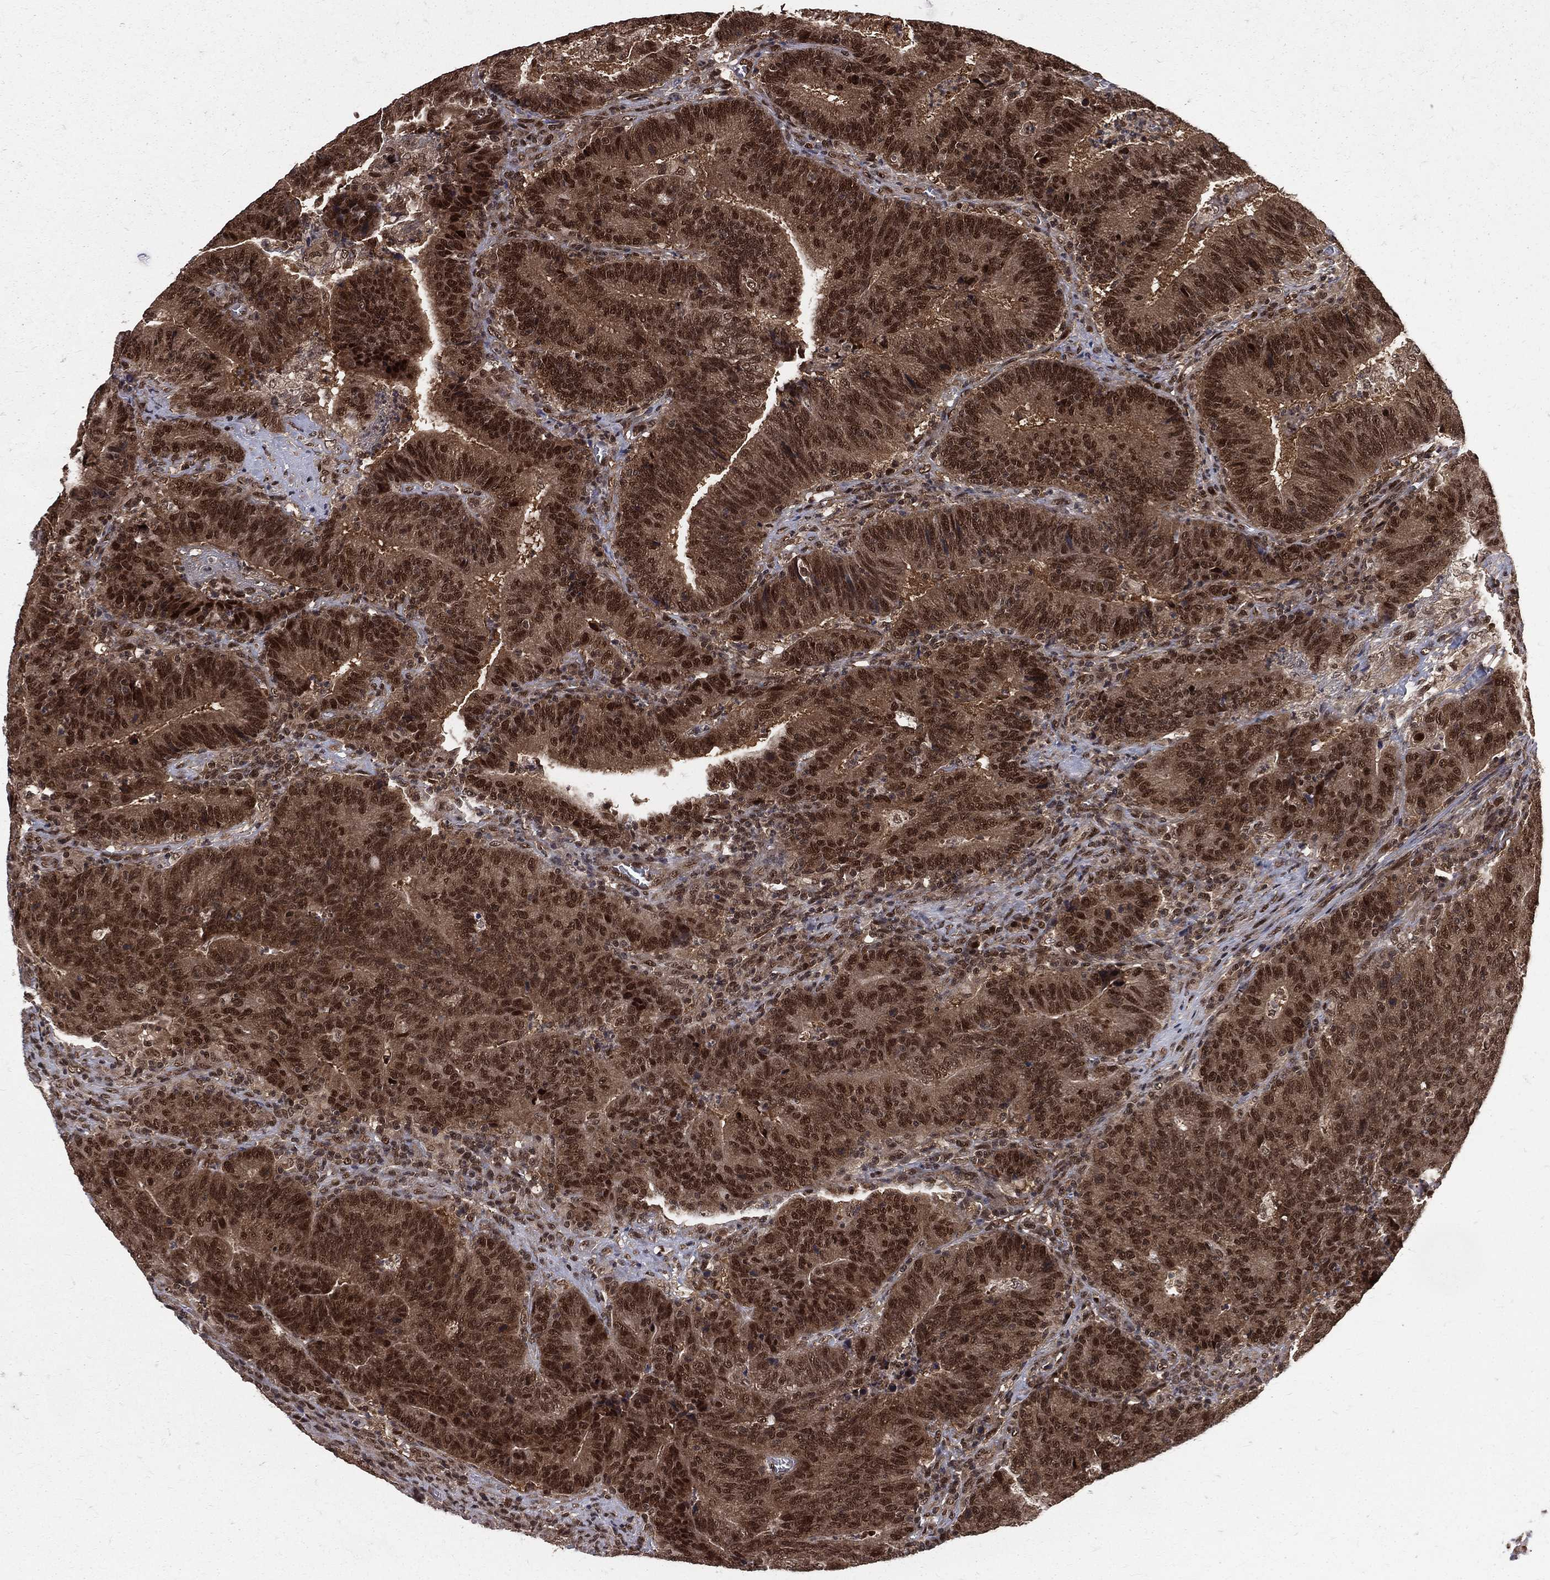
{"staining": {"intensity": "moderate", "quantity": ">75%", "location": "cytoplasmic/membranous,nuclear"}, "tissue": "colorectal cancer", "cell_type": "Tumor cells", "image_type": "cancer", "snomed": [{"axis": "morphology", "description": "Adenocarcinoma, NOS"}, {"axis": "topography", "description": "Colon"}], "caption": "This is a photomicrograph of immunohistochemistry staining of colorectal cancer, which shows moderate staining in the cytoplasmic/membranous and nuclear of tumor cells.", "gene": "COPS4", "patient": {"sex": "female", "age": 75}}